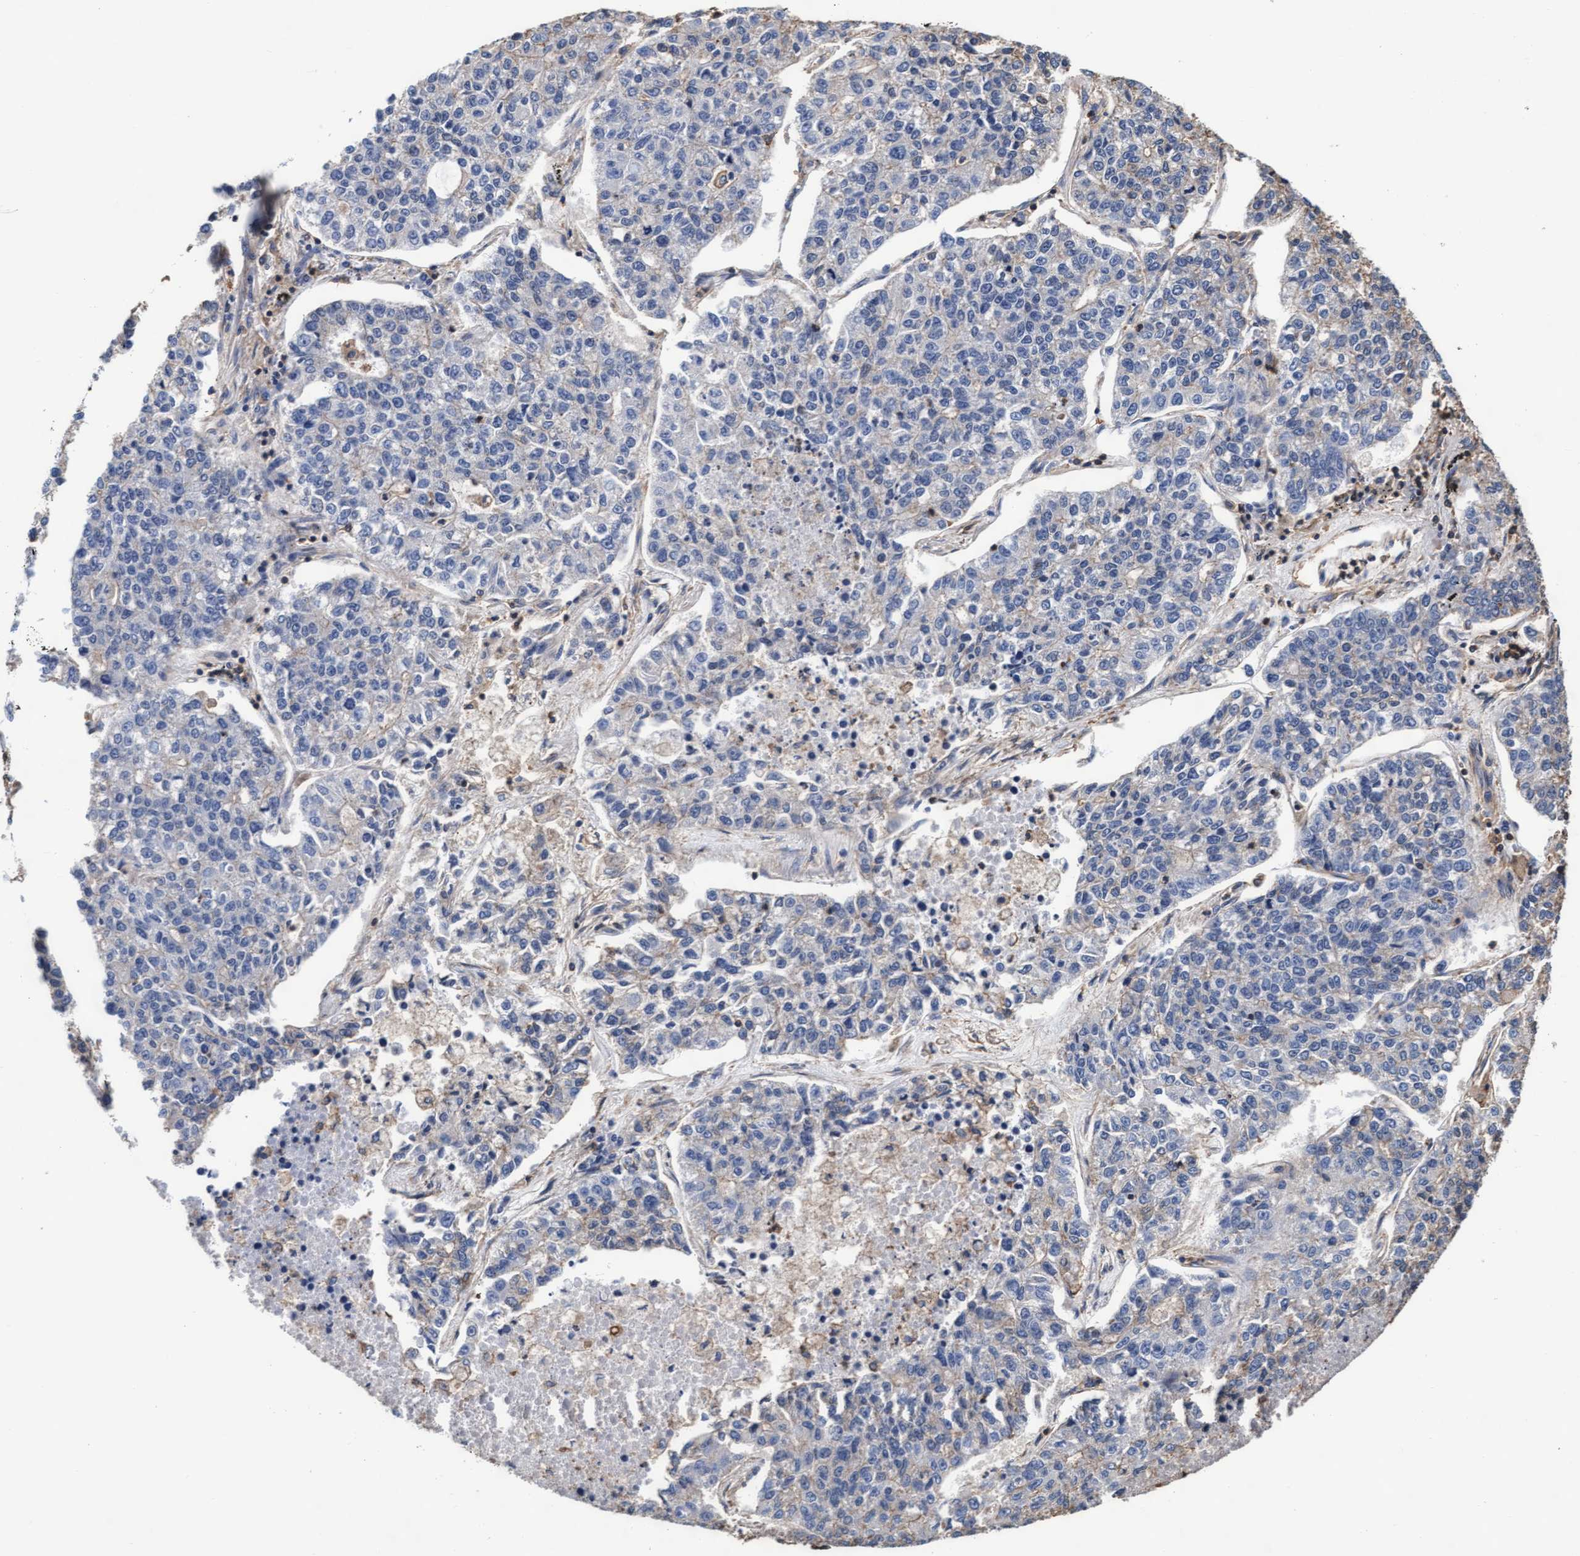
{"staining": {"intensity": "negative", "quantity": "none", "location": "none"}, "tissue": "lung cancer", "cell_type": "Tumor cells", "image_type": "cancer", "snomed": [{"axis": "morphology", "description": "Adenocarcinoma, NOS"}, {"axis": "topography", "description": "Lung"}], "caption": "The immunohistochemistry image has no significant staining in tumor cells of lung cancer tissue.", "gene": "GRHPR", "patient": {"sex": "male", "age": 49}}